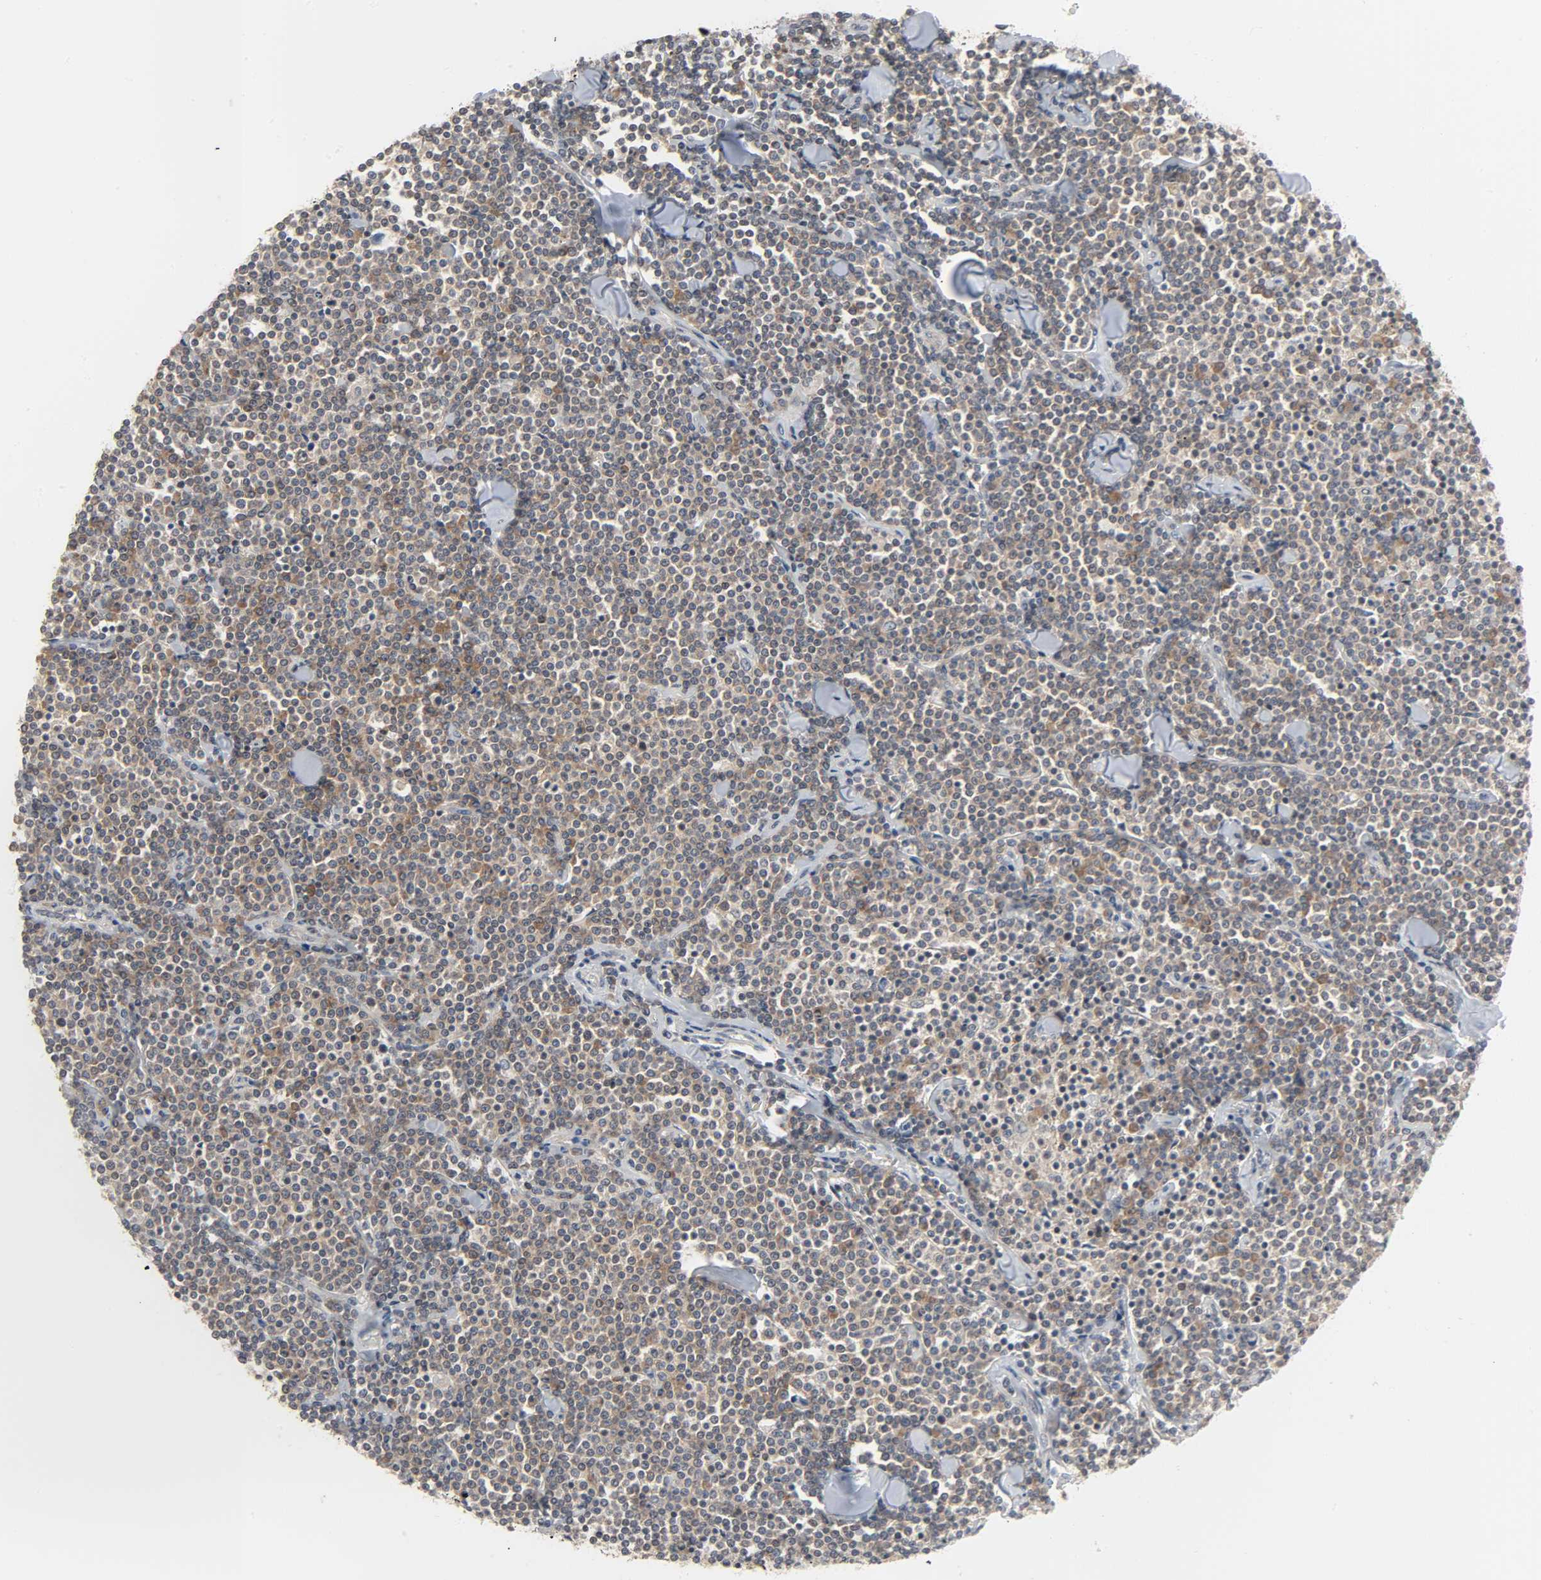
{"staining": {"intensity": "moderate", "quantity": ">75%", "location": "cytoplasmic/membranous,nuclear"}, "tissue": "lymphoma", "cell_type": "Tumor cells", "image_type": "cancer", "snomed": [{"axis": "morphology", "description": "Malignant lymphoma, non-Hodgkin's type, Low grade"}, {"axis": "topography", "description": "Soft tissue"}], "caption": "DAB (3,3'-diaminobenzidine) immunohistochemical staining of human malignant lymphoma, non-Hodgkin's type (low-grade) shows moderate cytoplasmic/membranous and nuclear protein expression in about >75% of tumor cells. (brown staining indicates protein expression, while blue staining denotes nuclei).", "gene": "PLEKHA2", "patient": {"sex": "male", "age": 92}}